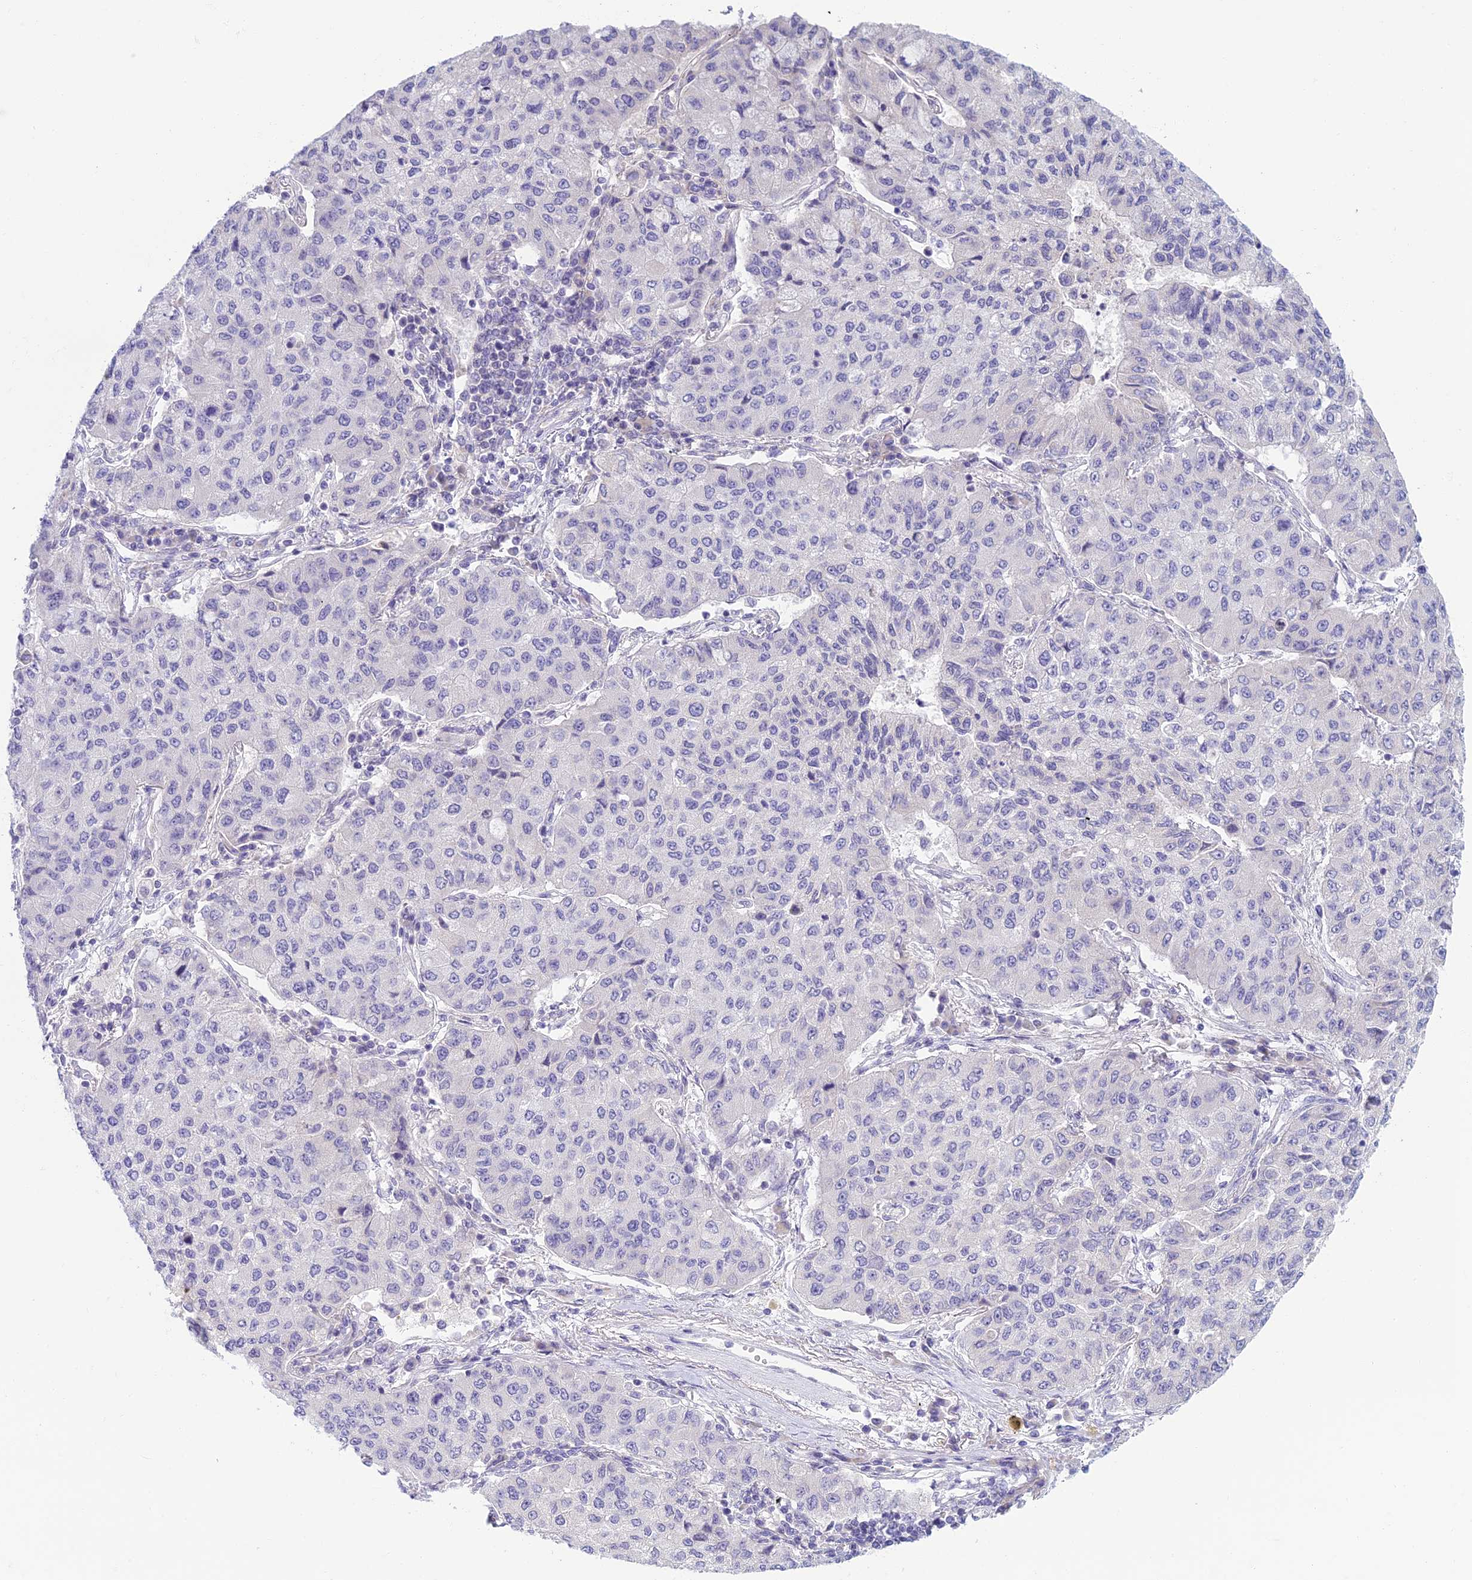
{"staining": {"intensity": "negative", "quantity": "none", "location": "none"}, "tissue": "lung cancer", "cell_type": "Tumor cells", "image_type": "cancer", "snomed": [{"axis": "morphology", "description": "Squamous cell carcinoma, NOS"}, {"axis": "topography", "description": "Lung"}], "caption": "IHC micrograph of neoplastic tissue: lung cancer stained with DAB displays no significant protein staining in tumor cells.", "gene": "SLC25A41", "patient": {"sex": "male", "age": 74}}